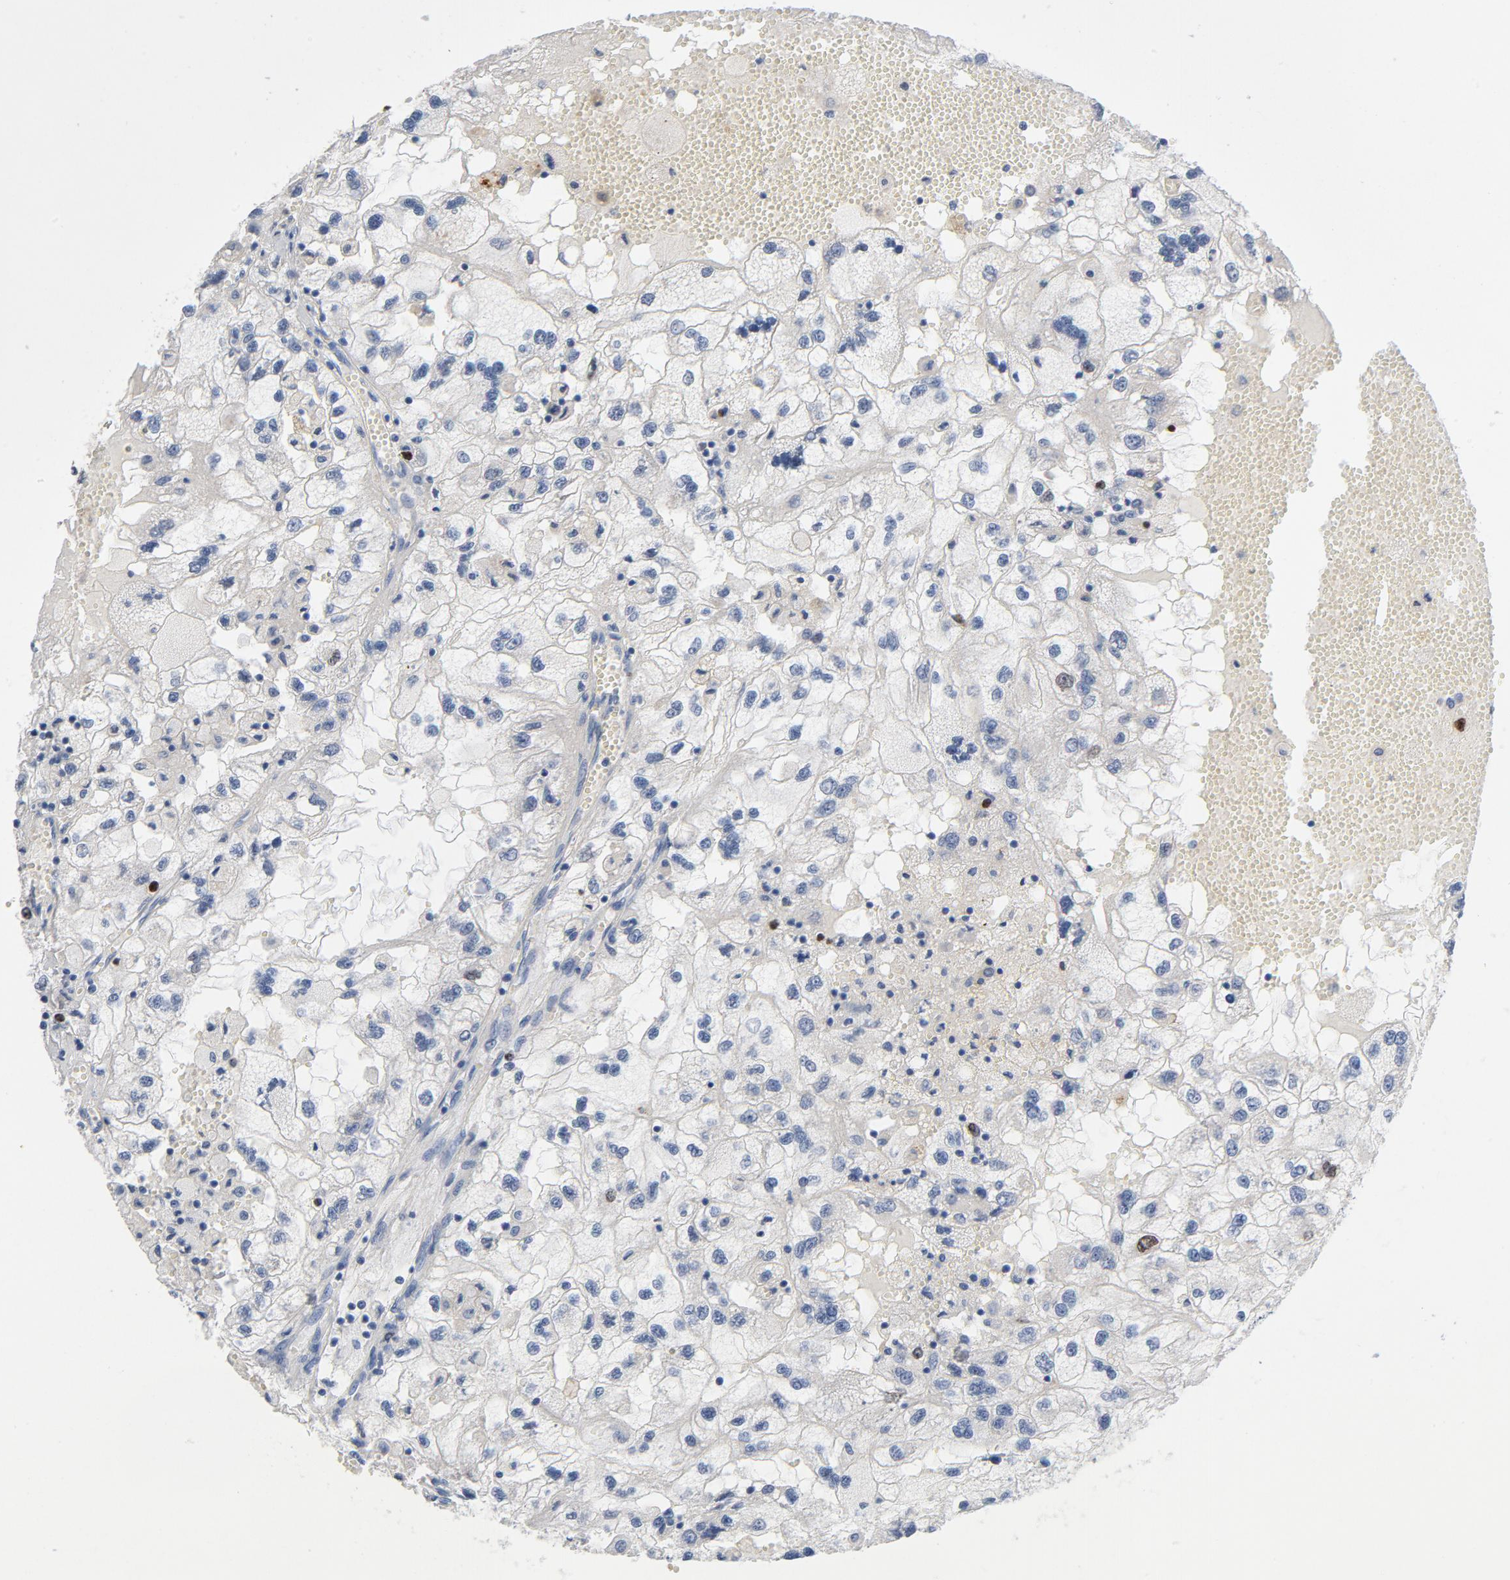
{"staining": {"intensity": "moderate", "quantity": "<25%", "location": "nuclear"}, "tissue": "renal cancer", "cell_type": "Tumor cells", "image_type": "cancer", "snomed": [{"axis": "morphology", "description": "Normal tissue, NOS"}, {"axis": "morphology", "description": "Adenocarcinoma, NOS"}, {"axis": "topography", "description": "Kidney"}], "caption": "A micrograph showing moderate nuclear staining in about <25% of tumor cells in renal adenocarcinoma, as visualized by brown immunohistochemical staining.", "gene": "BIRC5", "patient": {"sex": "male", "age": 71}}